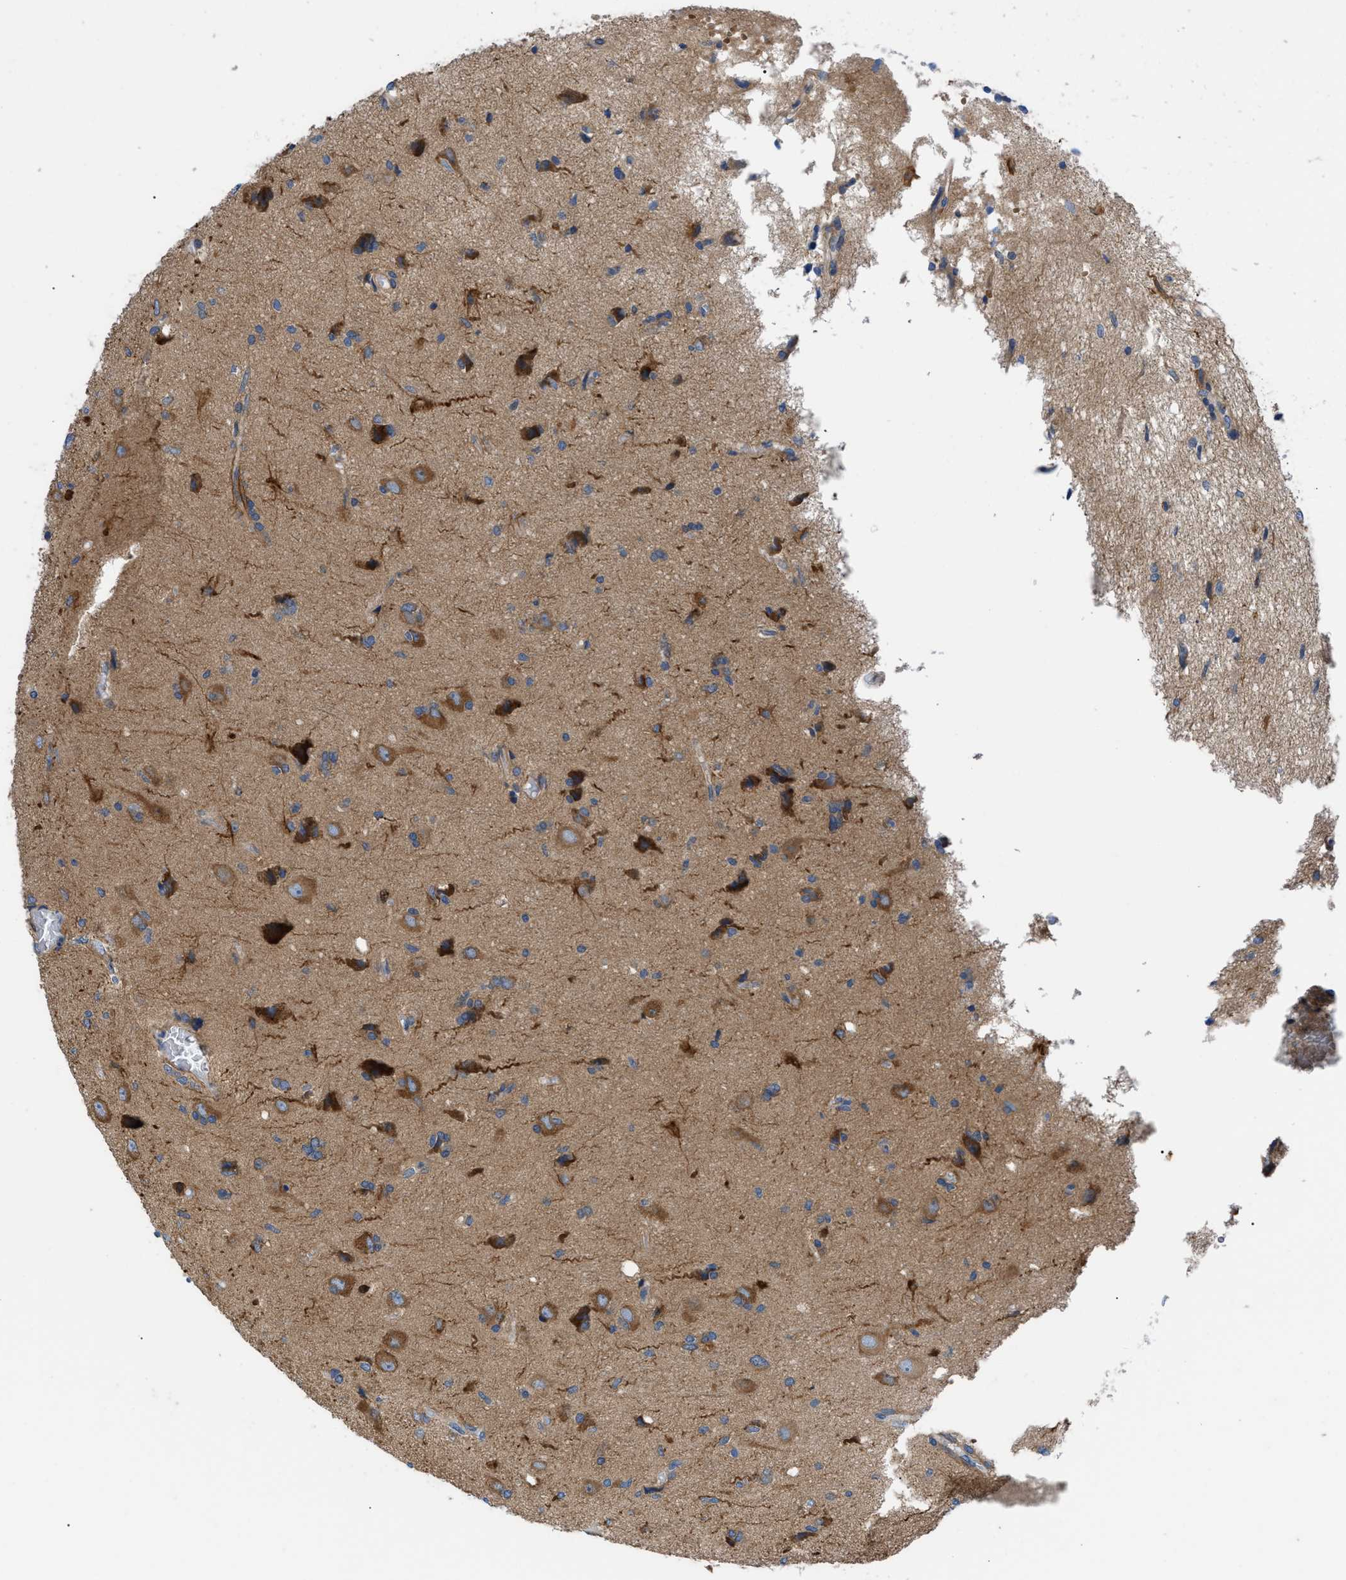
{"staining": {"intensity": "moderate", "quantity": ">75%", "location": "cytoplasmic/membranous"}, "tissue": "glioma", "cell_type": "Tumor cells", "image_type": "cancer", "snomed": [{"axis": "morphology", "description": "Glioma, malignant, High grade"}, {"axis": "topography", "description": "Brain"}], "caption": "A high-resolution image shows IHC staining of glioma, which exhibits moderate cytoplasmic/membranous expression in approximately >75% of tumor cells. (DAB = brown stain, brightfield microscopy at high magnification).", "gene": "HSPB8", "patient": {"sex": "female", "age": 59}}